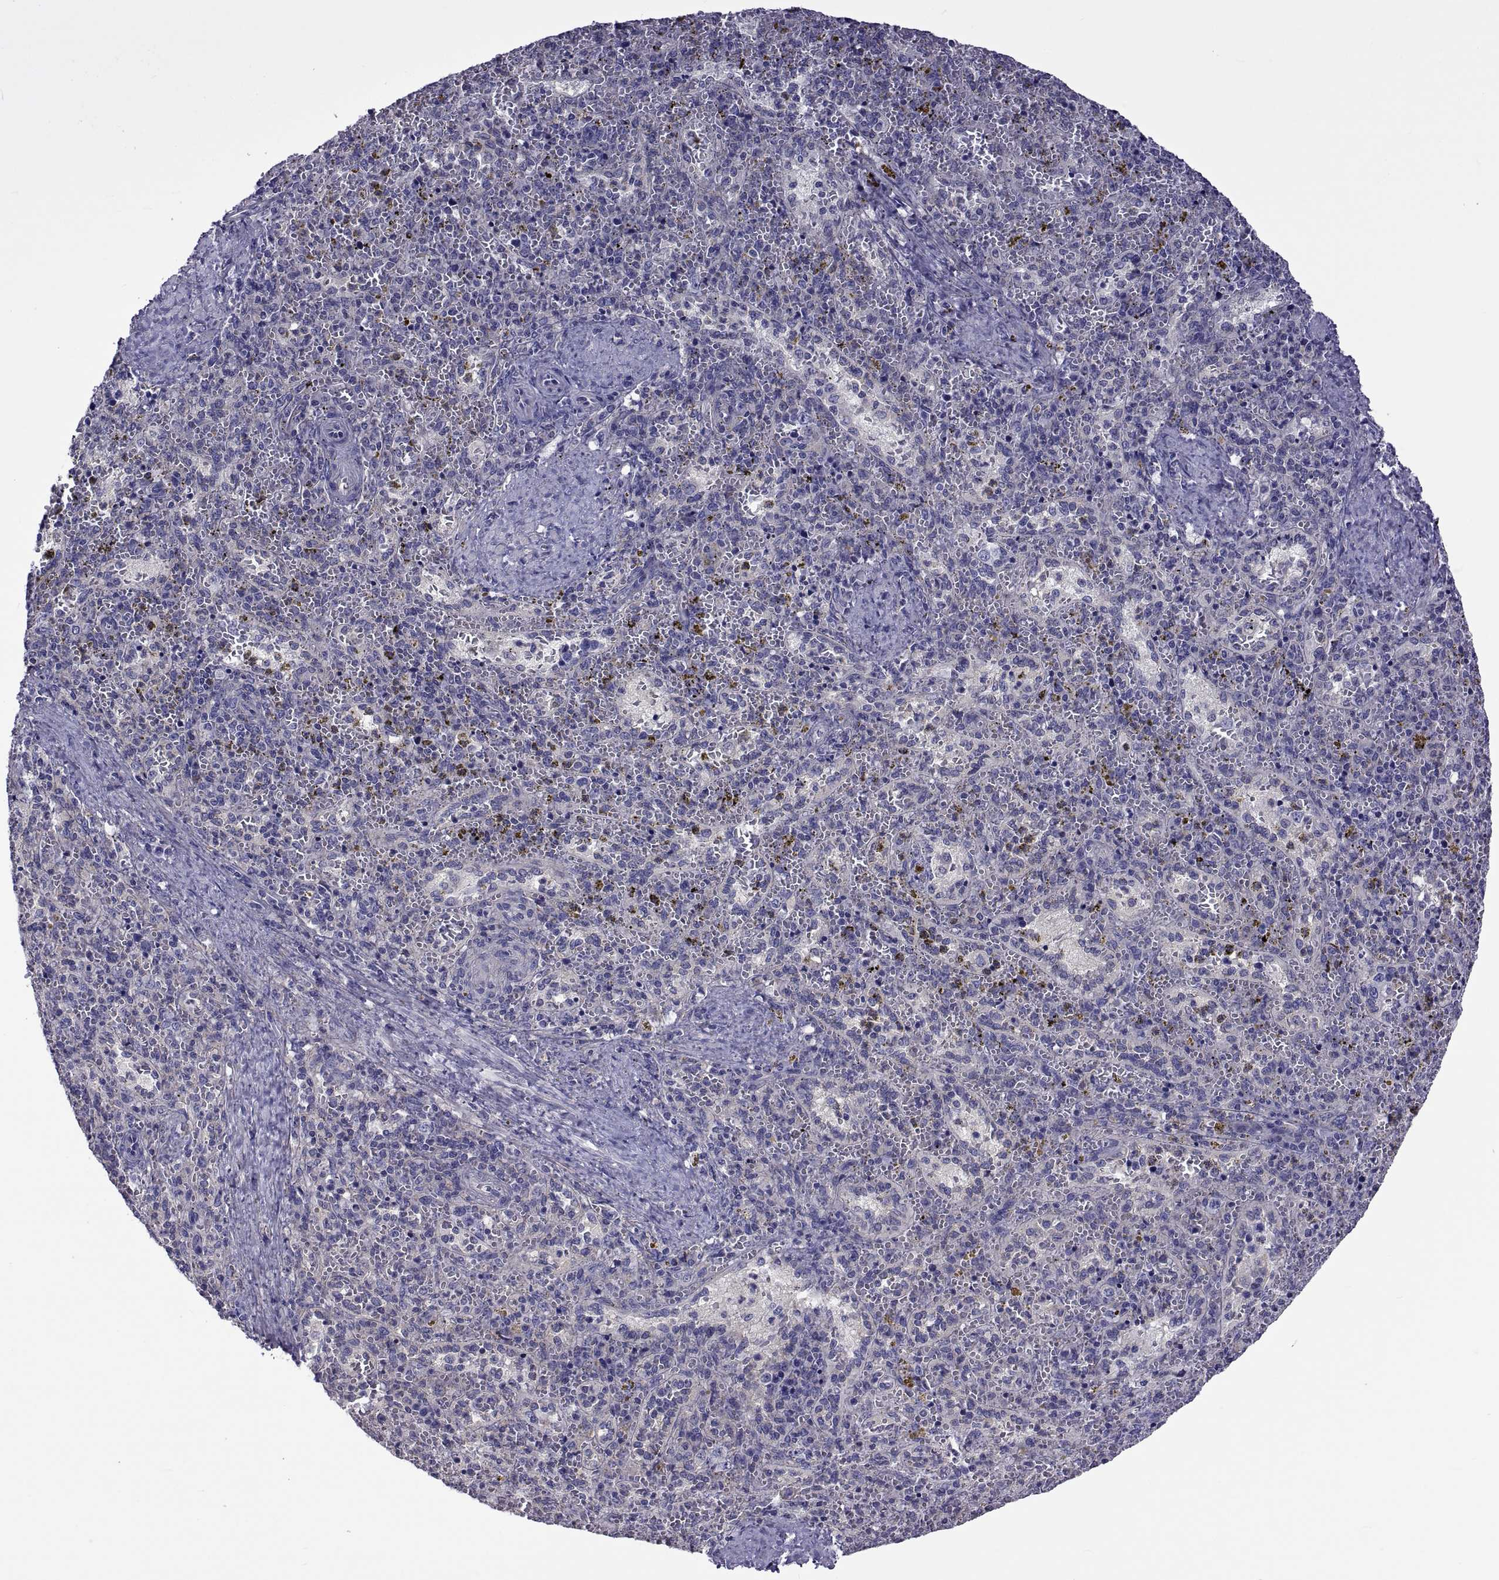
{"staining": {"intensity": "negative", "quantity": "none", "location": "none"}, "tissue": "spleen", "cell_type": "Cells in red pulp", "image_type": "normal", "snomed": [{"axis": "morphology", "description": "Normal tissue, NOS"}, {"axis": "topography", "description": "Spleen"}], "caption": "Immunohistochemistry (IHC) micrograph of normal human spleen stained for a protein (brown), which demonstrates no staining in cells in red pulp. (DAB immunohistochemistry visualized using brightfield microscopy, high magnification).", "gene": "TMC3", "patient": {"sex": "female", "age": 50}}